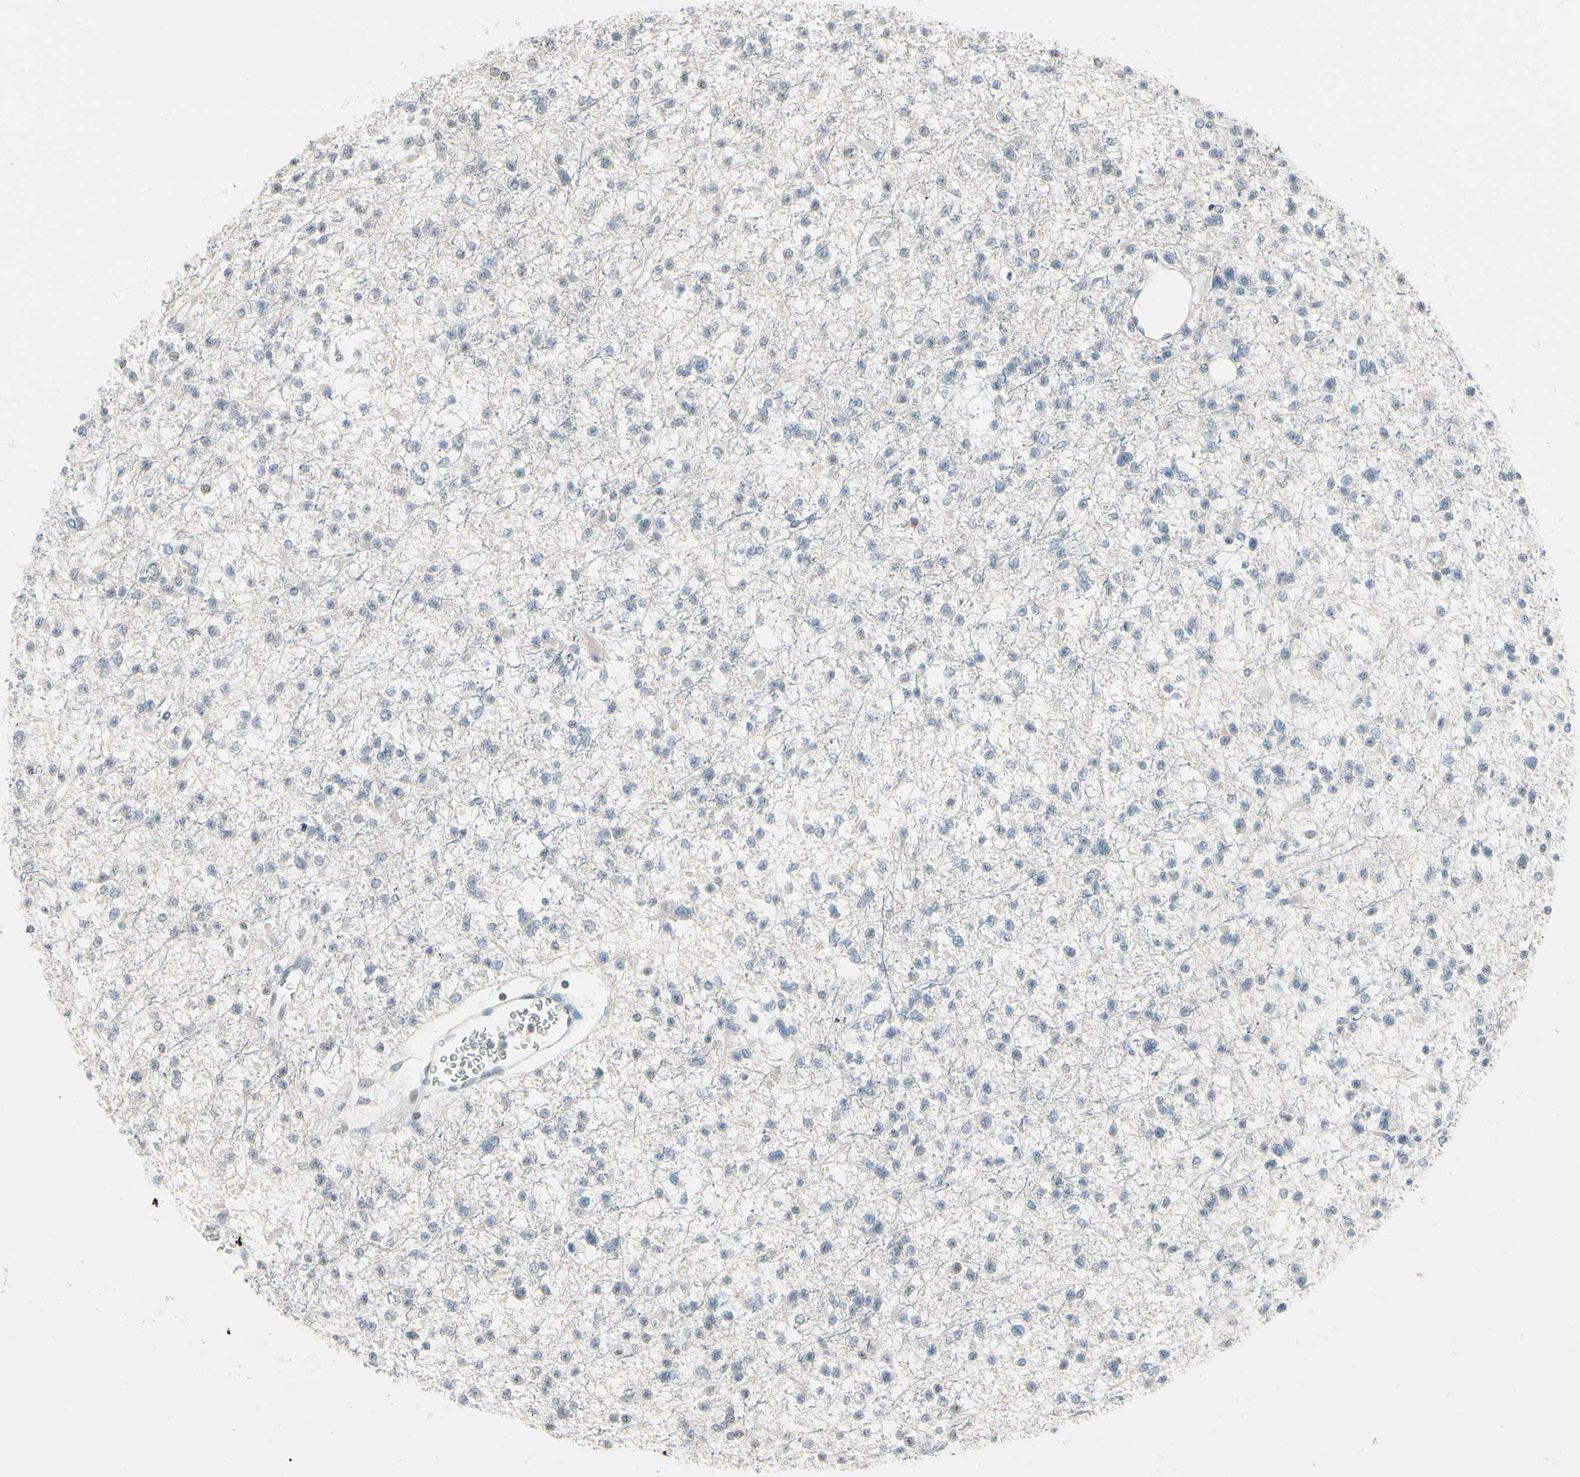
{"staining": {"intensity": "negative", "quantity": "none", "location": "none"}, "tissue": "glioma", "cell_type": "Tumor cells", "image_type": "cancer", "snomed": [{"axis": "morphology", "description": "Glioma, malignant, Low grade"}, {"axis": "topography", "description": "Brain"}], "caption": "Human glioma stained for a protein using immunohistochemistry shows no positivity in tumor cells.", "gene": "ARG2", "patient": {"sex": "female", "age": 22}}